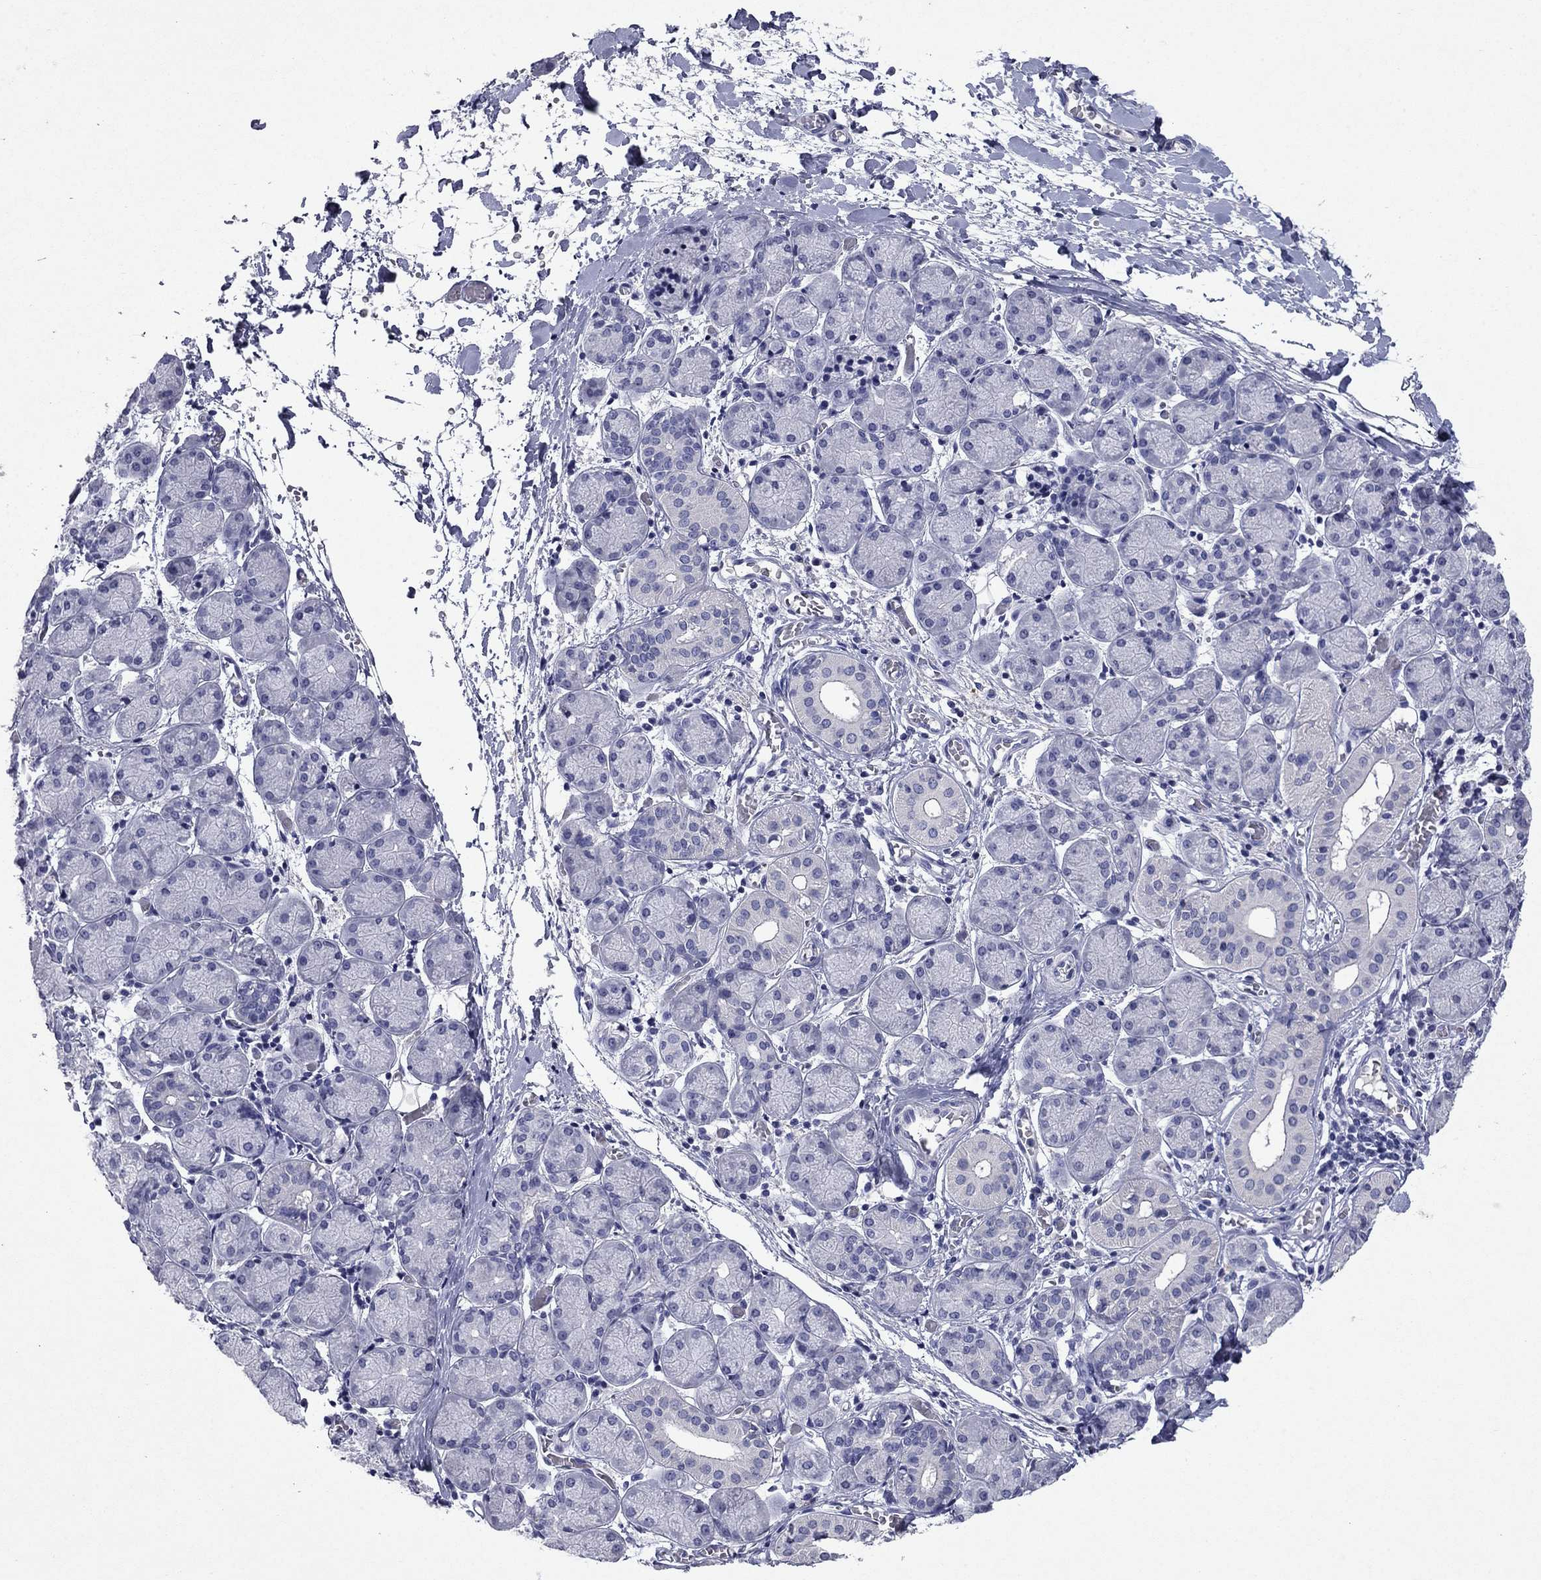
{"staining": {"intensity": "negative", "quantity": "none", "location": "none"}, "tissue": "salivary gland", "cell_type": "Glandular cells", "image_type": "normal", "snomed": [{"axis": "morphology", "description": "Normal tissue, NOS"}, {"axis": "topography", "description": "Salivary gland"}, {"axis": "topography", "description": "Peripheral nerve tissue"}], "caption": "Glandular cells are negative for protein expression in normal human salivary gland. (DAB IHC with hematoxylin counter stain).", "gene": "CFAP119", "patient": {"sex": "female", "age": 24}}